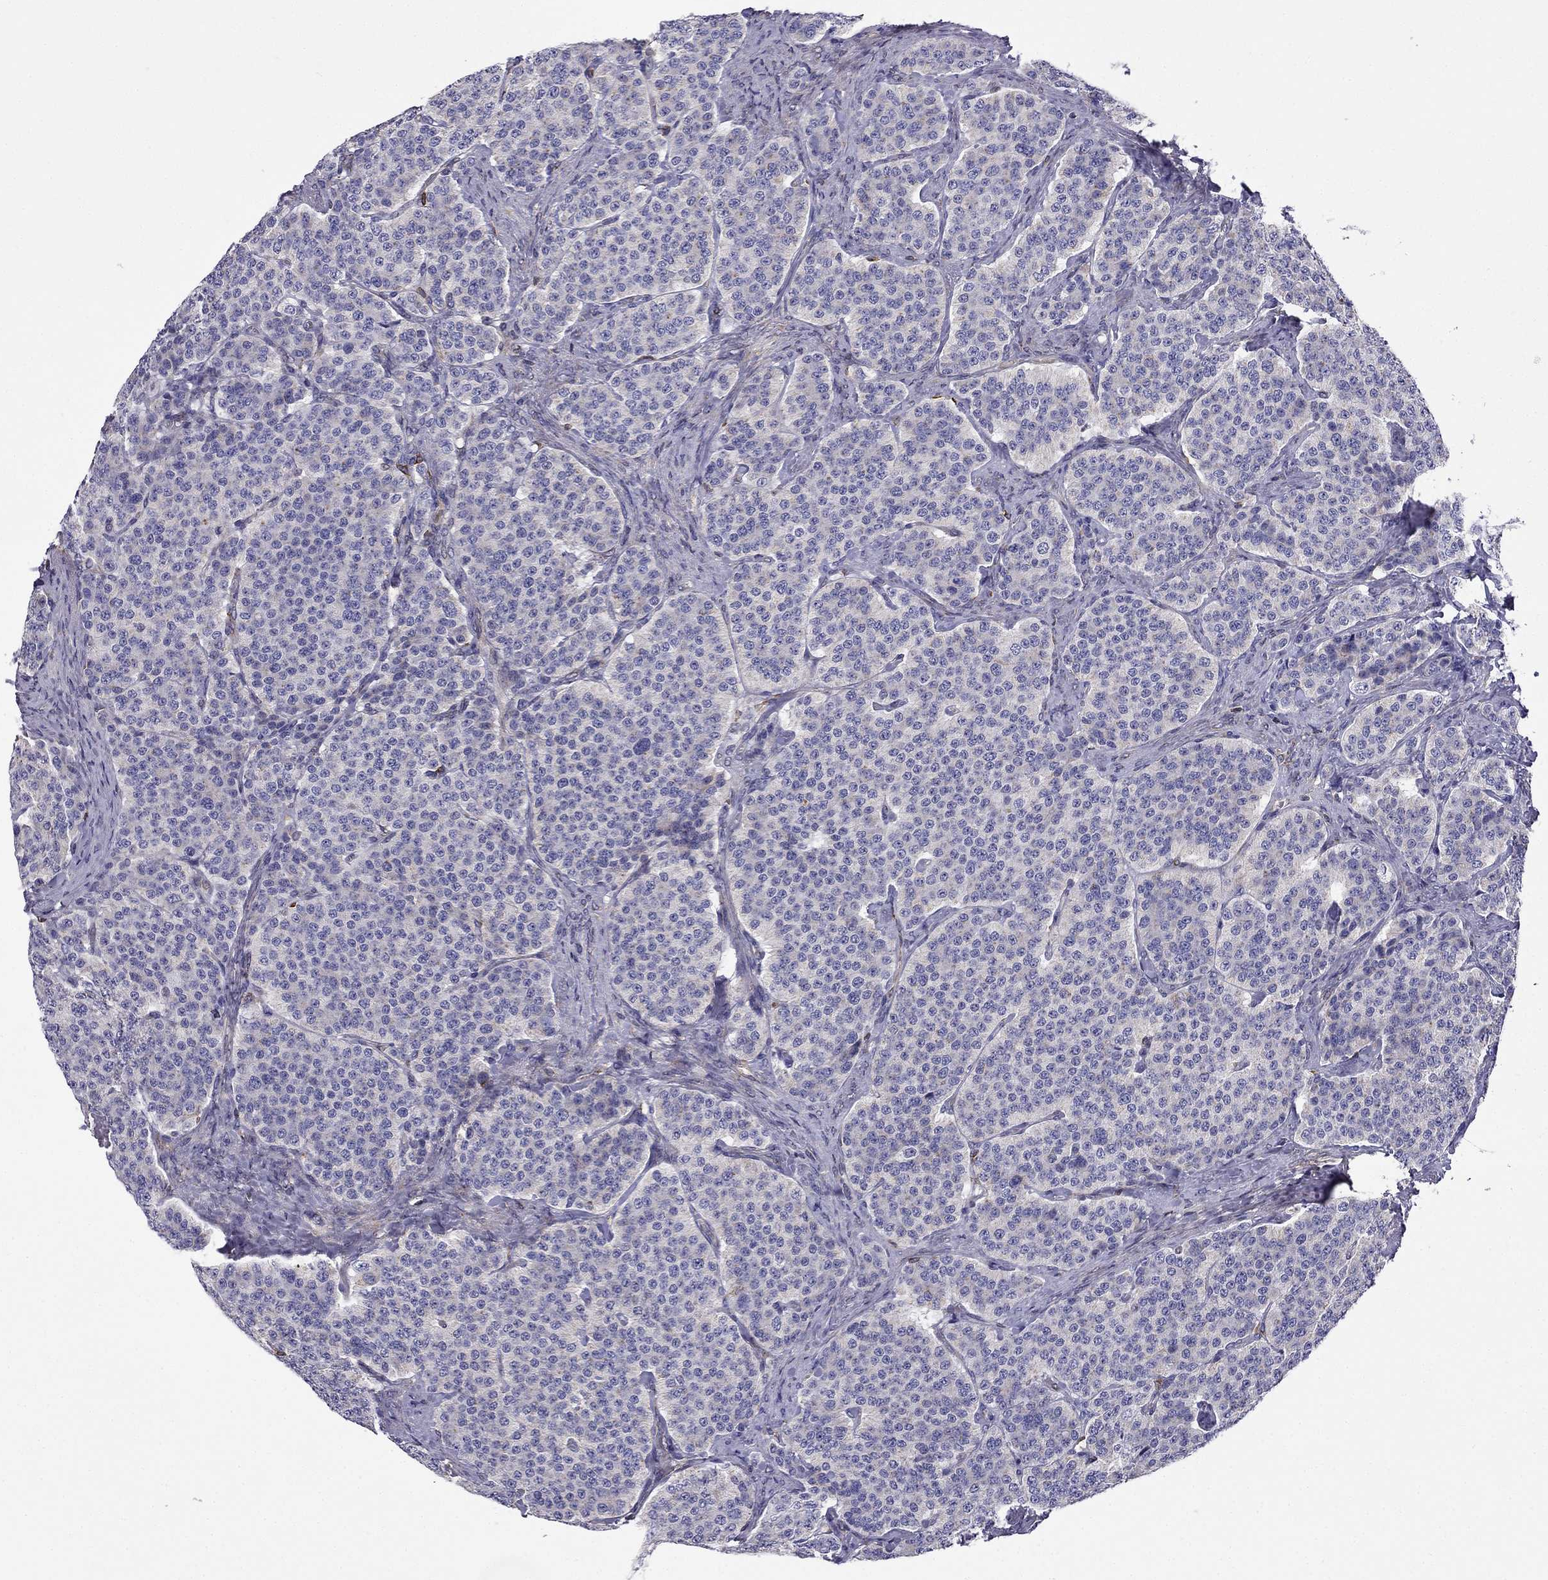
{"staining": {"intensity": "negative", "quantity": "none", "location": "none"}, "tissue": "carcinoid", "cell_type": "Tumor cells", "image_type": "cancer", "snomed": [{"axis": "morphology", "description": "Carcinoid, malignant, NOS"}, {"axis": "topography", "description": "Small intestine"}], "caption": "This histopathology image is of carcinoid stained with immunohistochemistry to label a protein in brown with the nuclei are counter-stained blue. There is no positivity in tumor cells.", "gene": "GNAL", "patient": {"sex": "female", "age": 58}}